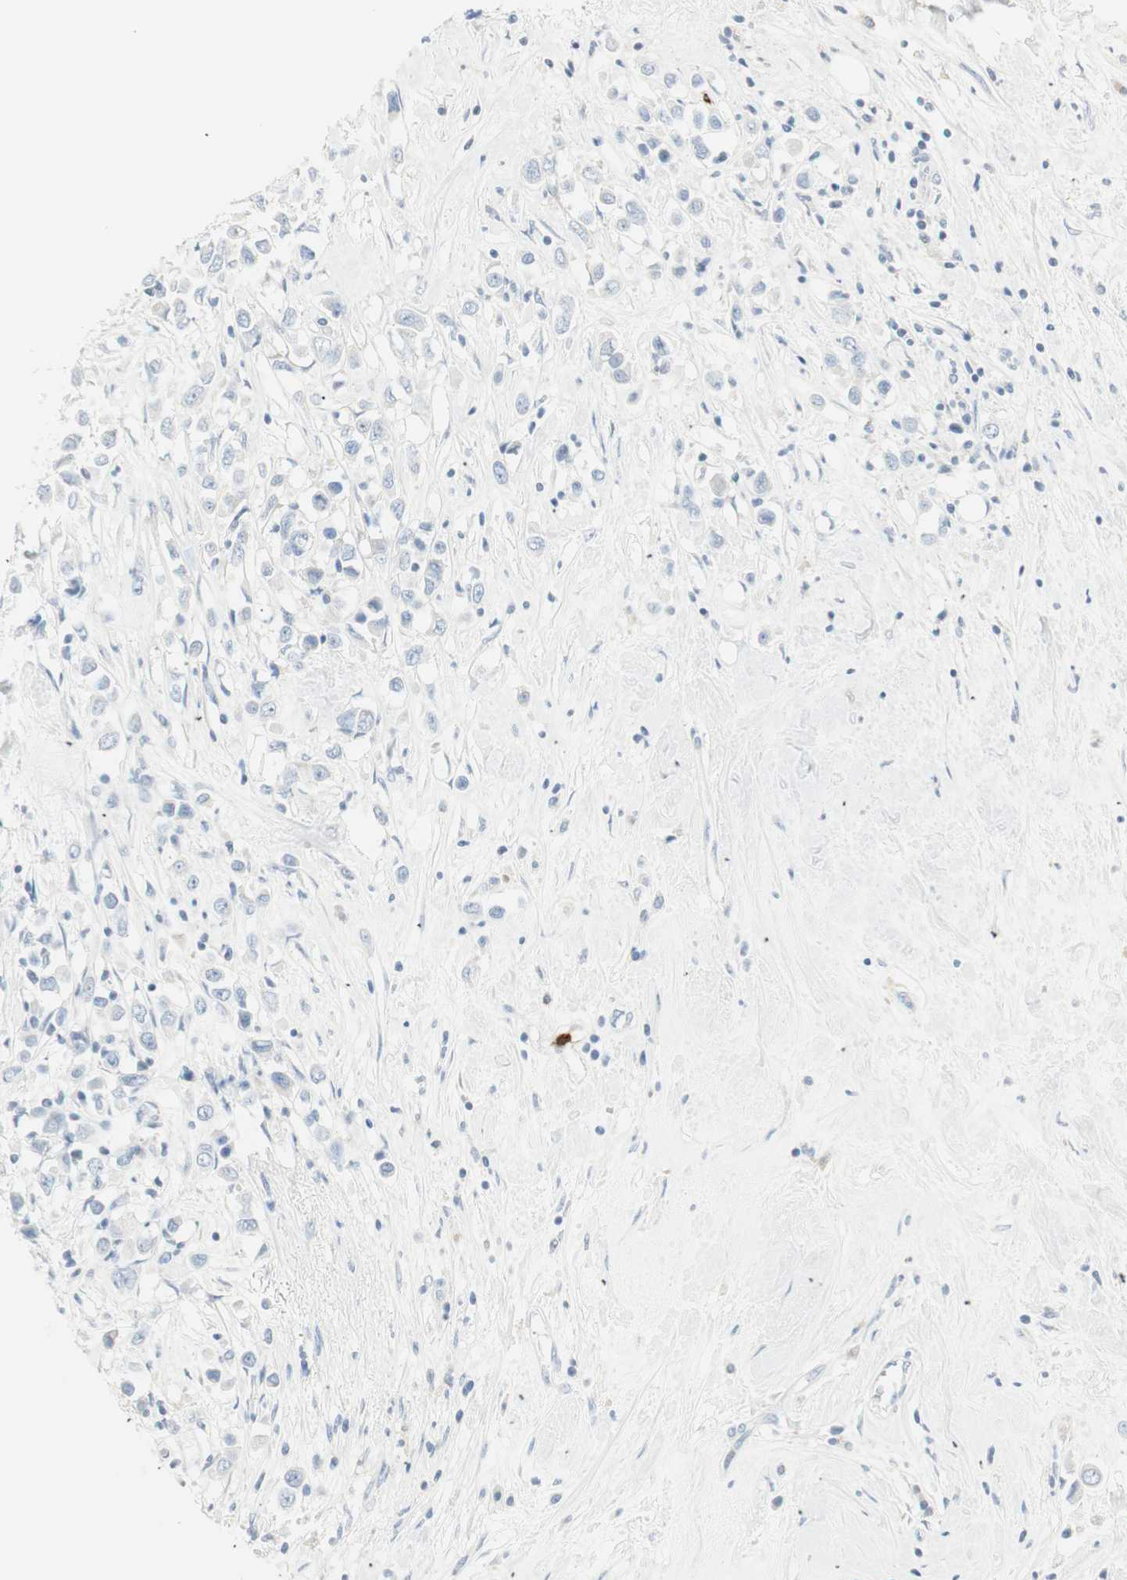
{"staining": {"intensity": "negative", "quantity": "none", "location": "none"}, "tissue": "breast cancer", "cell_type": "Tumor cells", "image_type": "cancer", "snomed": [{"axis": "morphology", "description": "Duct carcinoma"}, {"axis": "topography", "description": "Breast"}], "caption": "Tumor cells are negative for protein expression in human intraductal carcinoma (breast).", "gene": "PRTN3", "patient": {"sex": "female", "age": 61}}